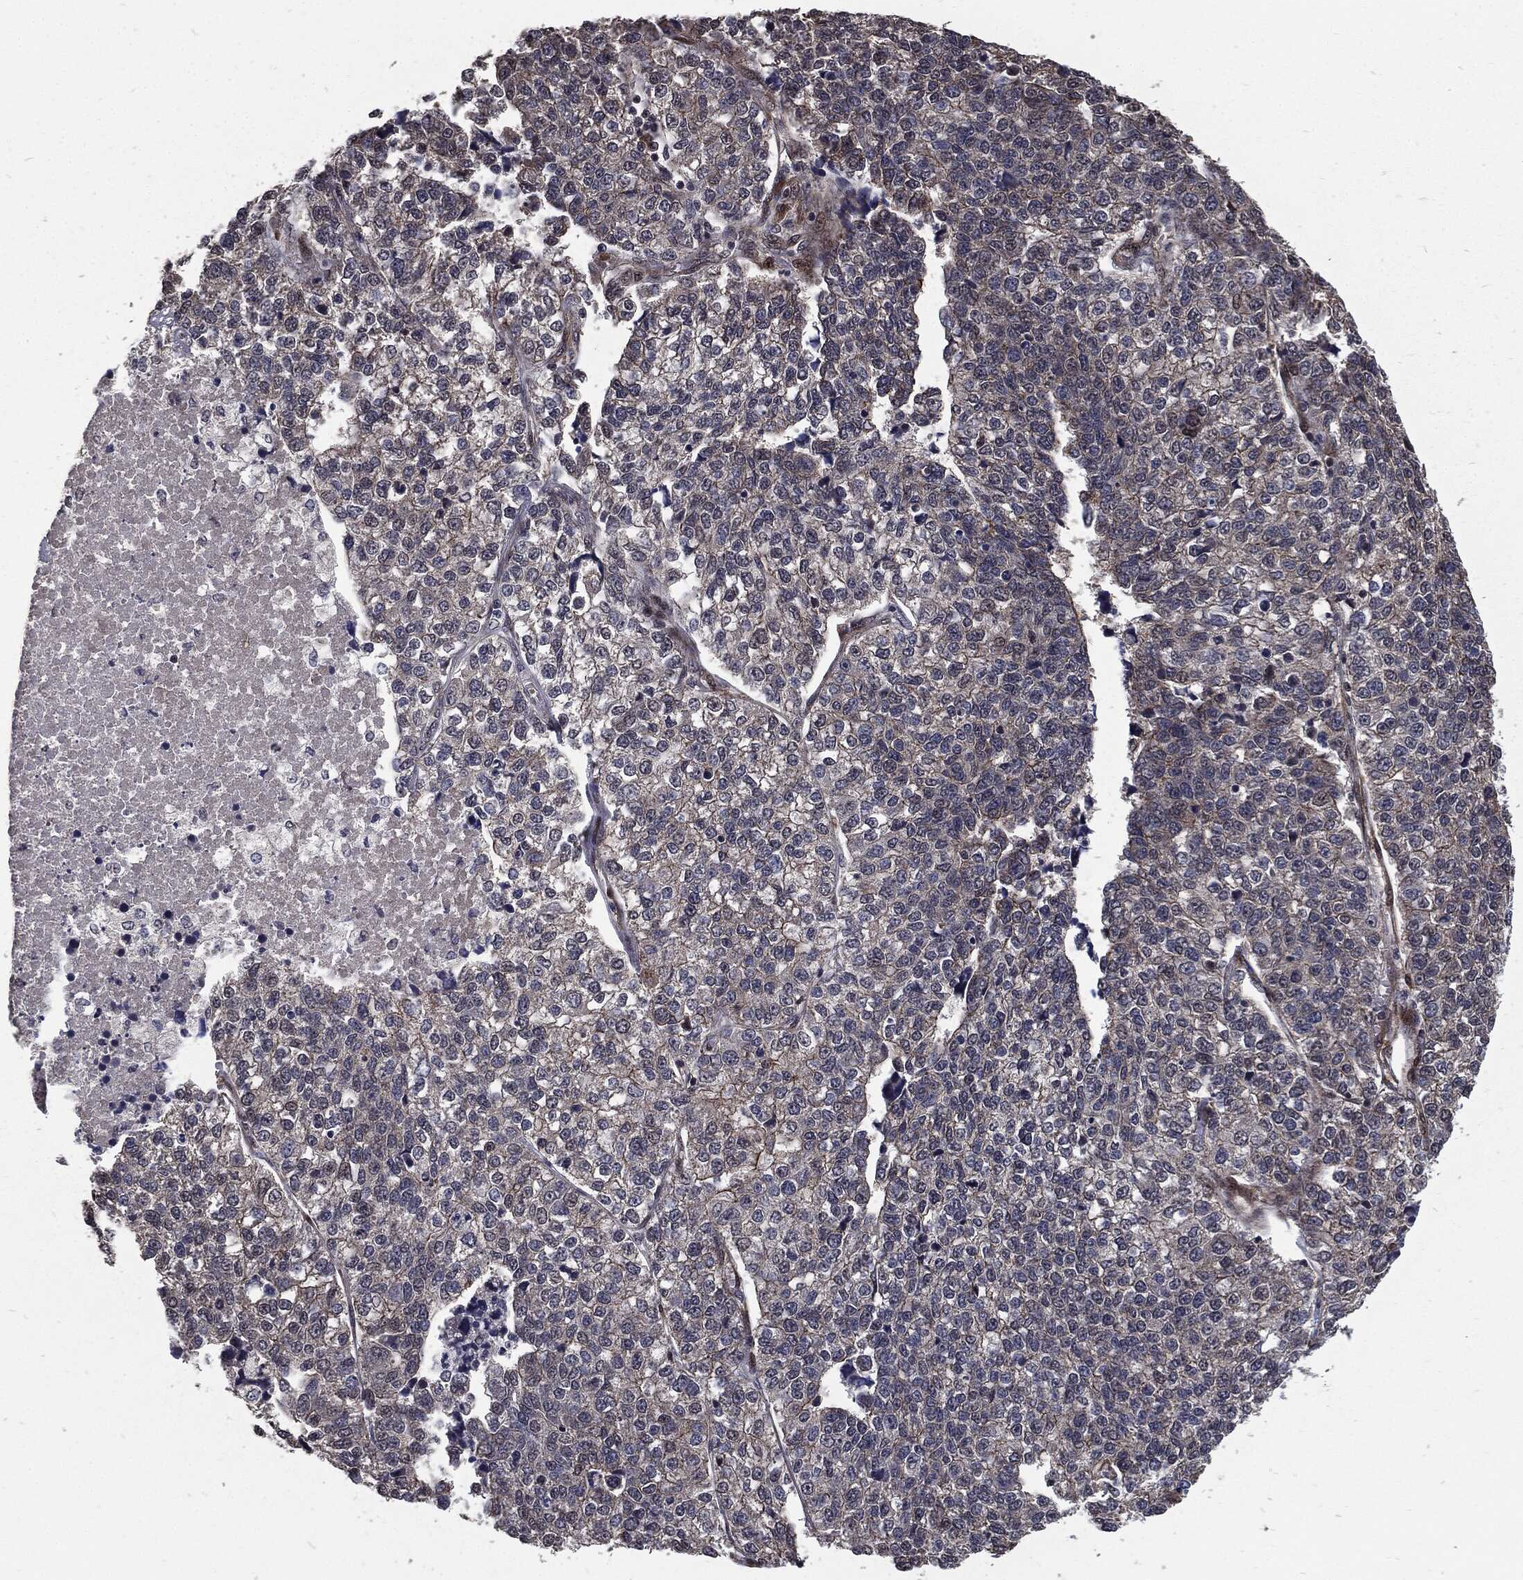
{"staining": {"intensity": "moderate", "quantity": "<25%", "location": "cytoplasmic/membranous"}, "tissue": "lung cancer", "cell_type": "Tumor cells", "image_type": "cancer", "snomed": [{"axis": "morphology", "description": "Adenocarcinoma, NOS"}, {"axis": "topography", "description": "Lung"}], "caption": "Lung adenocarcinoma stained with immunohistochemistry reveals moderate cytoplasmic/membranous expression in approximately <25% of tumor cells.", "gene": "PTPA", "patient": {"sex": "male", "age": 49}}